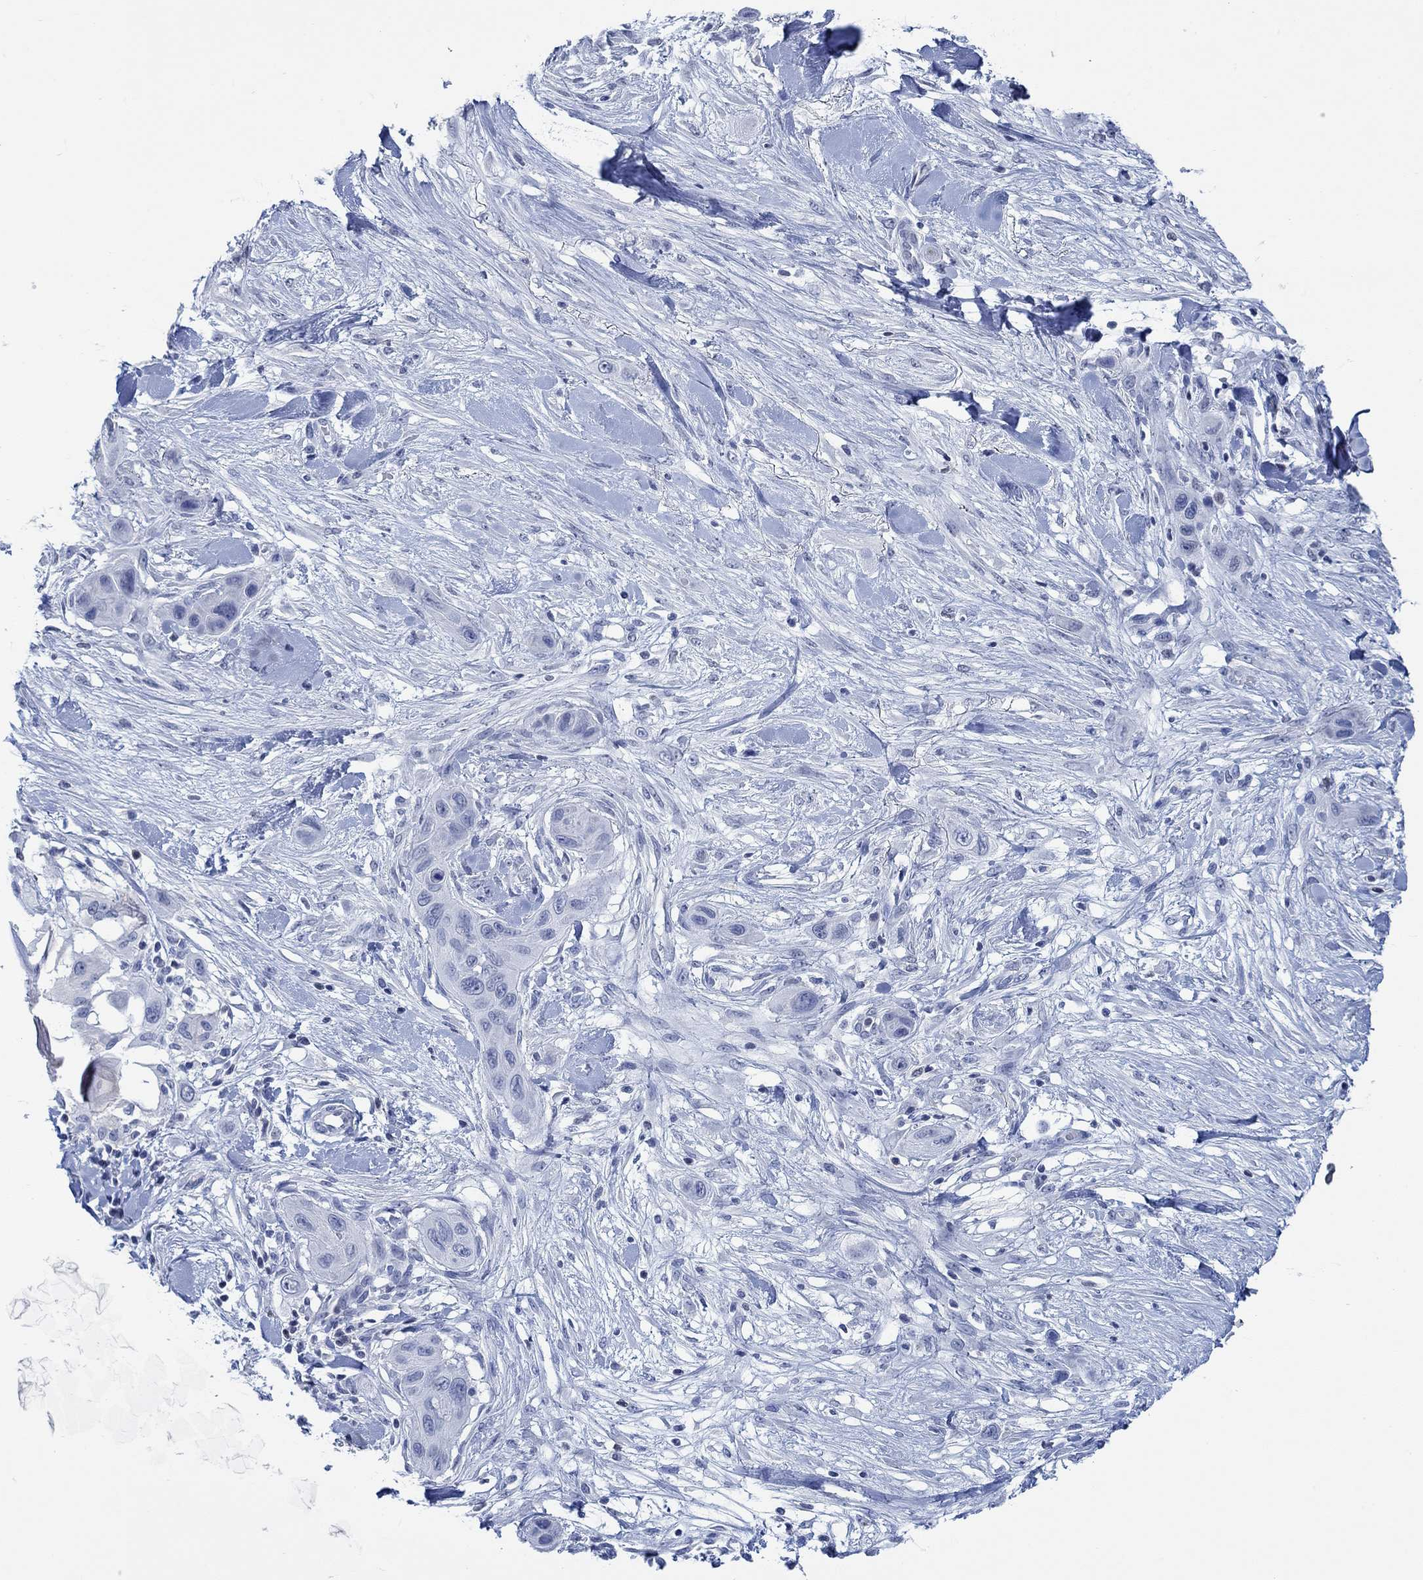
{"staining": {"intensity": "negative", "quantity": "none", "location": "none"}, "tissue": "skin cancer", "cell_type": "Tumor cells", "image_type": "cancer", "snomed": [{"axis": "morphology", "description": "Squamous cell carcinoma, NOS"}, {"axis": "topography", "description": "Skin"}], "caption": "IHC of skin cancer displays no staining in tumor cells. (Brightfield microscopy of DAB immunohistochemistry (IHC) at high magnification).", "gene": "PPP1R17", "patient": {"sex": "male", "age": 79}}